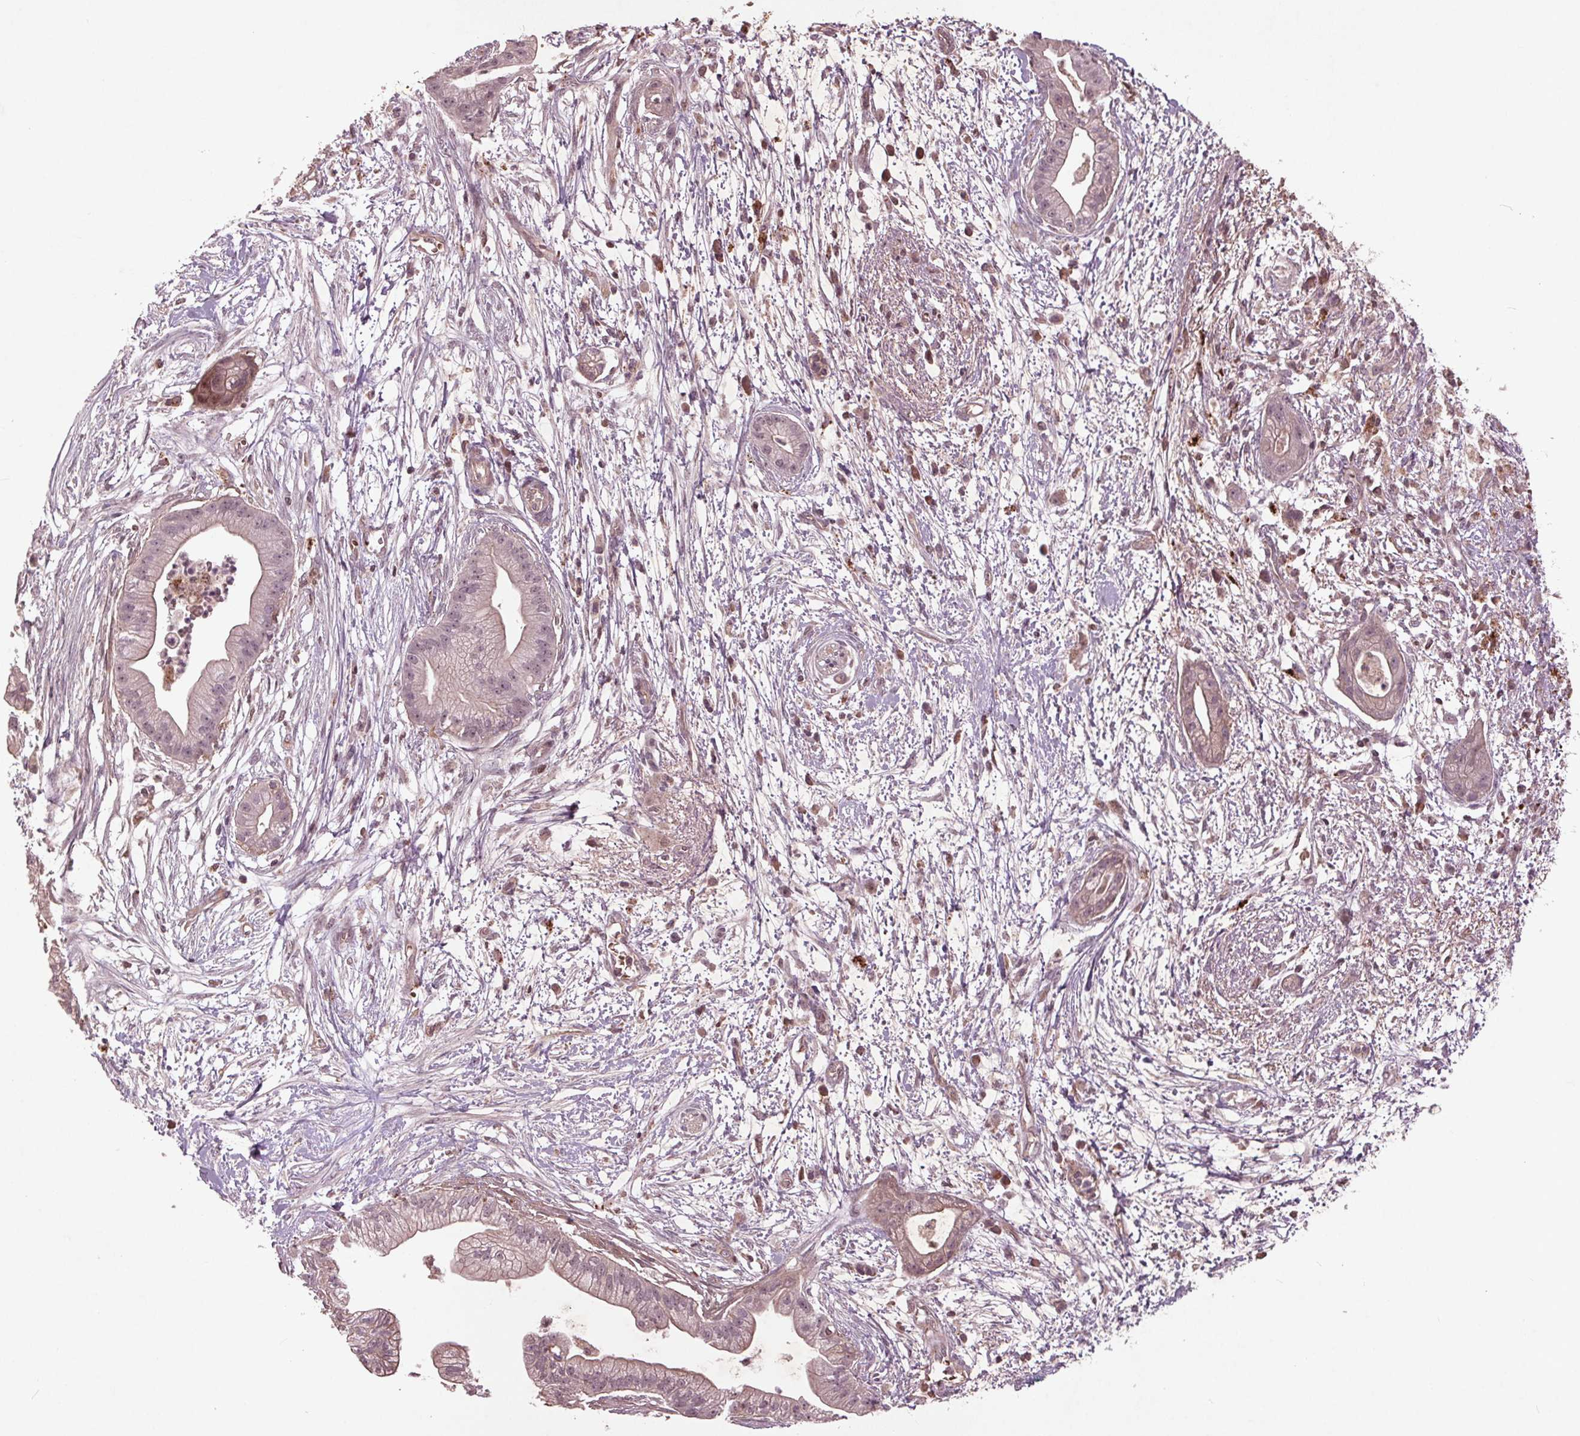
{"staining": {"intensity": "negative", "quantity": "none", "location": "none"}, "tissue": "pancreatic cancer", "cell_type": "Tumor cells", "image_type": "cancer", "snomed": [{"axis": "morphology", "description": "Normal tissue, NOS"}, {"axis": "morphology", "description": "Adenocarcinoma, NOS"}, {"axis": "topography", "description": "Lymph node"}, {"axis": "topography", "description": "Pancreas"}], "caption": "The image exhibits no significant staining in tumor cells of pancreatic cancer.", "gene": "CDKL4", "patient": {"sex": "female", "age": 58}}